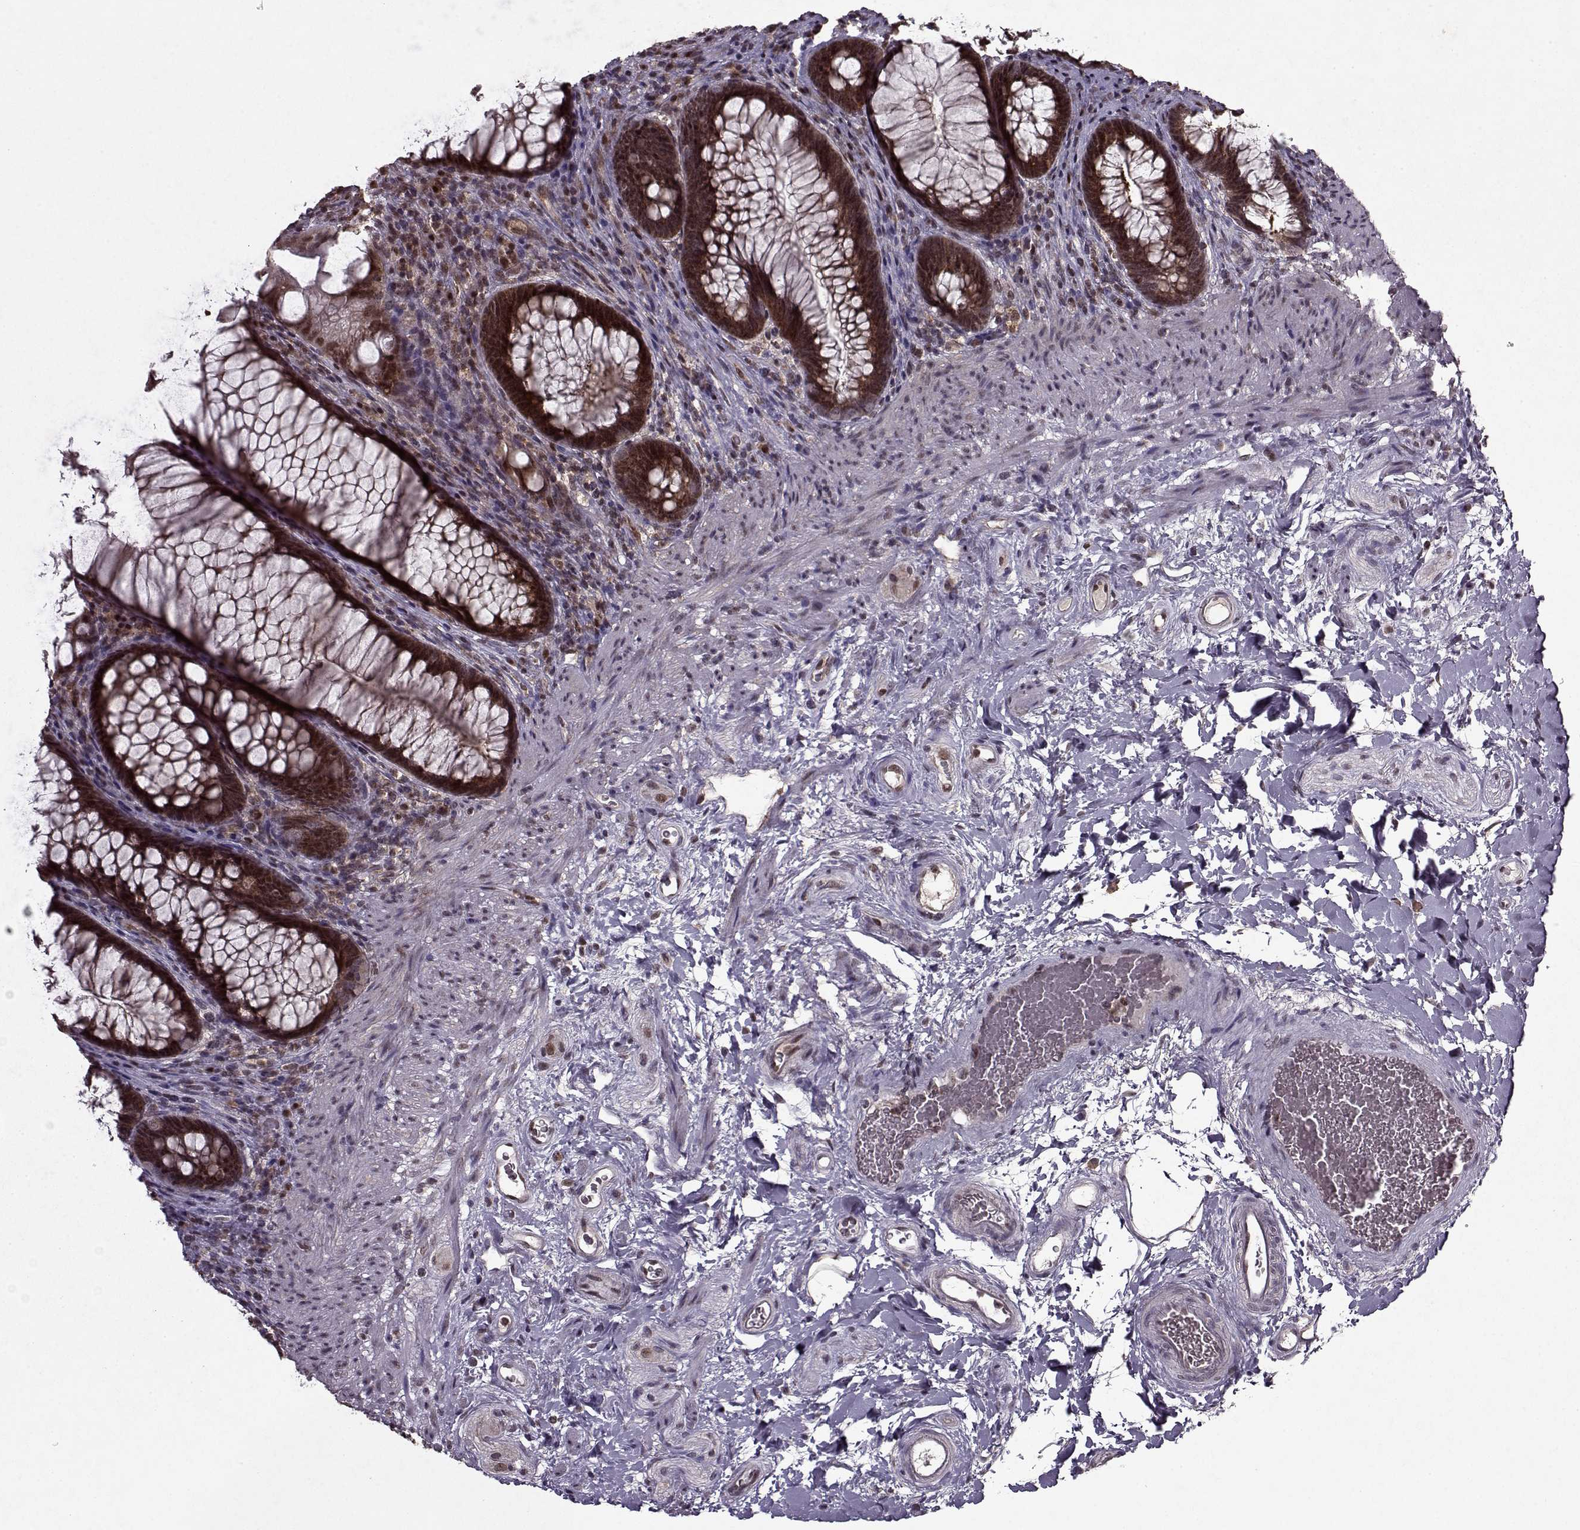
{"staining": {"intensity": "moderate", "quantity": ">75%", "location": "cytoplasmic/membranous,nuclear"}, "tissue": "rectum", "cell_type": "Glandular cells", "image_type": "normal", "snomed": [{"axis": "morphology", "description": "Normal tissue, NOS"}, {"axis": "topography", "description": "Smooth muscle"}, {"axis": "topography", "description": "Rectum"}], "caption": "A histopathology image of human rectum stained for a protein reveals moderate cytoplasmic/membranous,nuclear brown staining in glandular cells.", "gene": "PSMA7", "patient": {"sex": "male", "age": 53}}